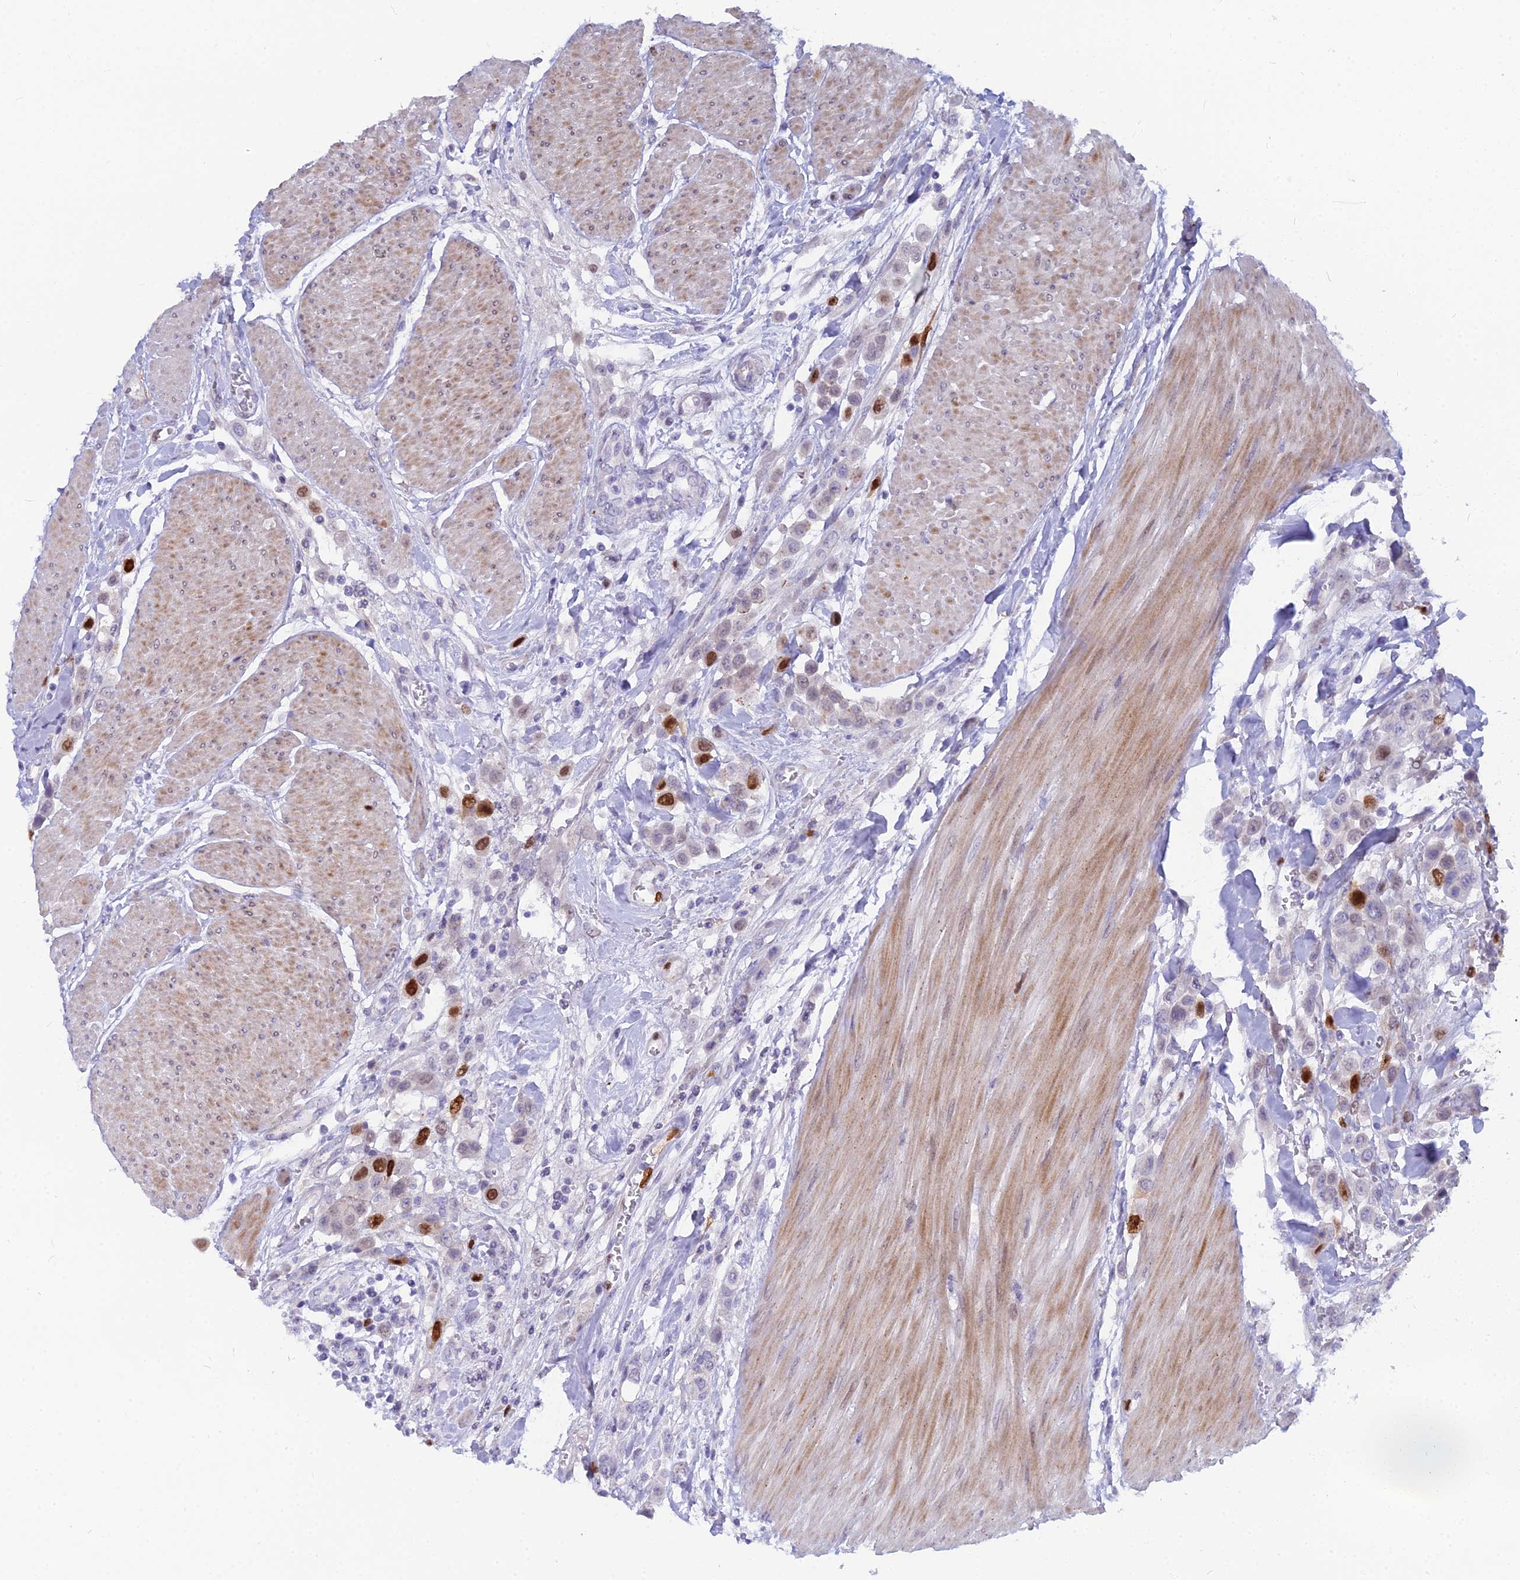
{"staining": {"intensity": "strong", "quantity": "<25%", "location": "nuclear"}, "tissue": "urothelial cancer", "cell_type": "Tumor cells", "image_type": "cancer", "snomed": [{"axis": "morphology", "description": "Urothelial carcinoma, High grade"}, {"axis": "topography", "description": "Urinary bladder"}], "caption": "High-power microscopy captured an immunohistochemistry photomicrograph of high-grade urothelial carcinoma, revealing strong nuclear staining in approximately <25% of tumor cells.", "gene": "NUSAP1", "patient": {"sex": "male", "age": 50}}